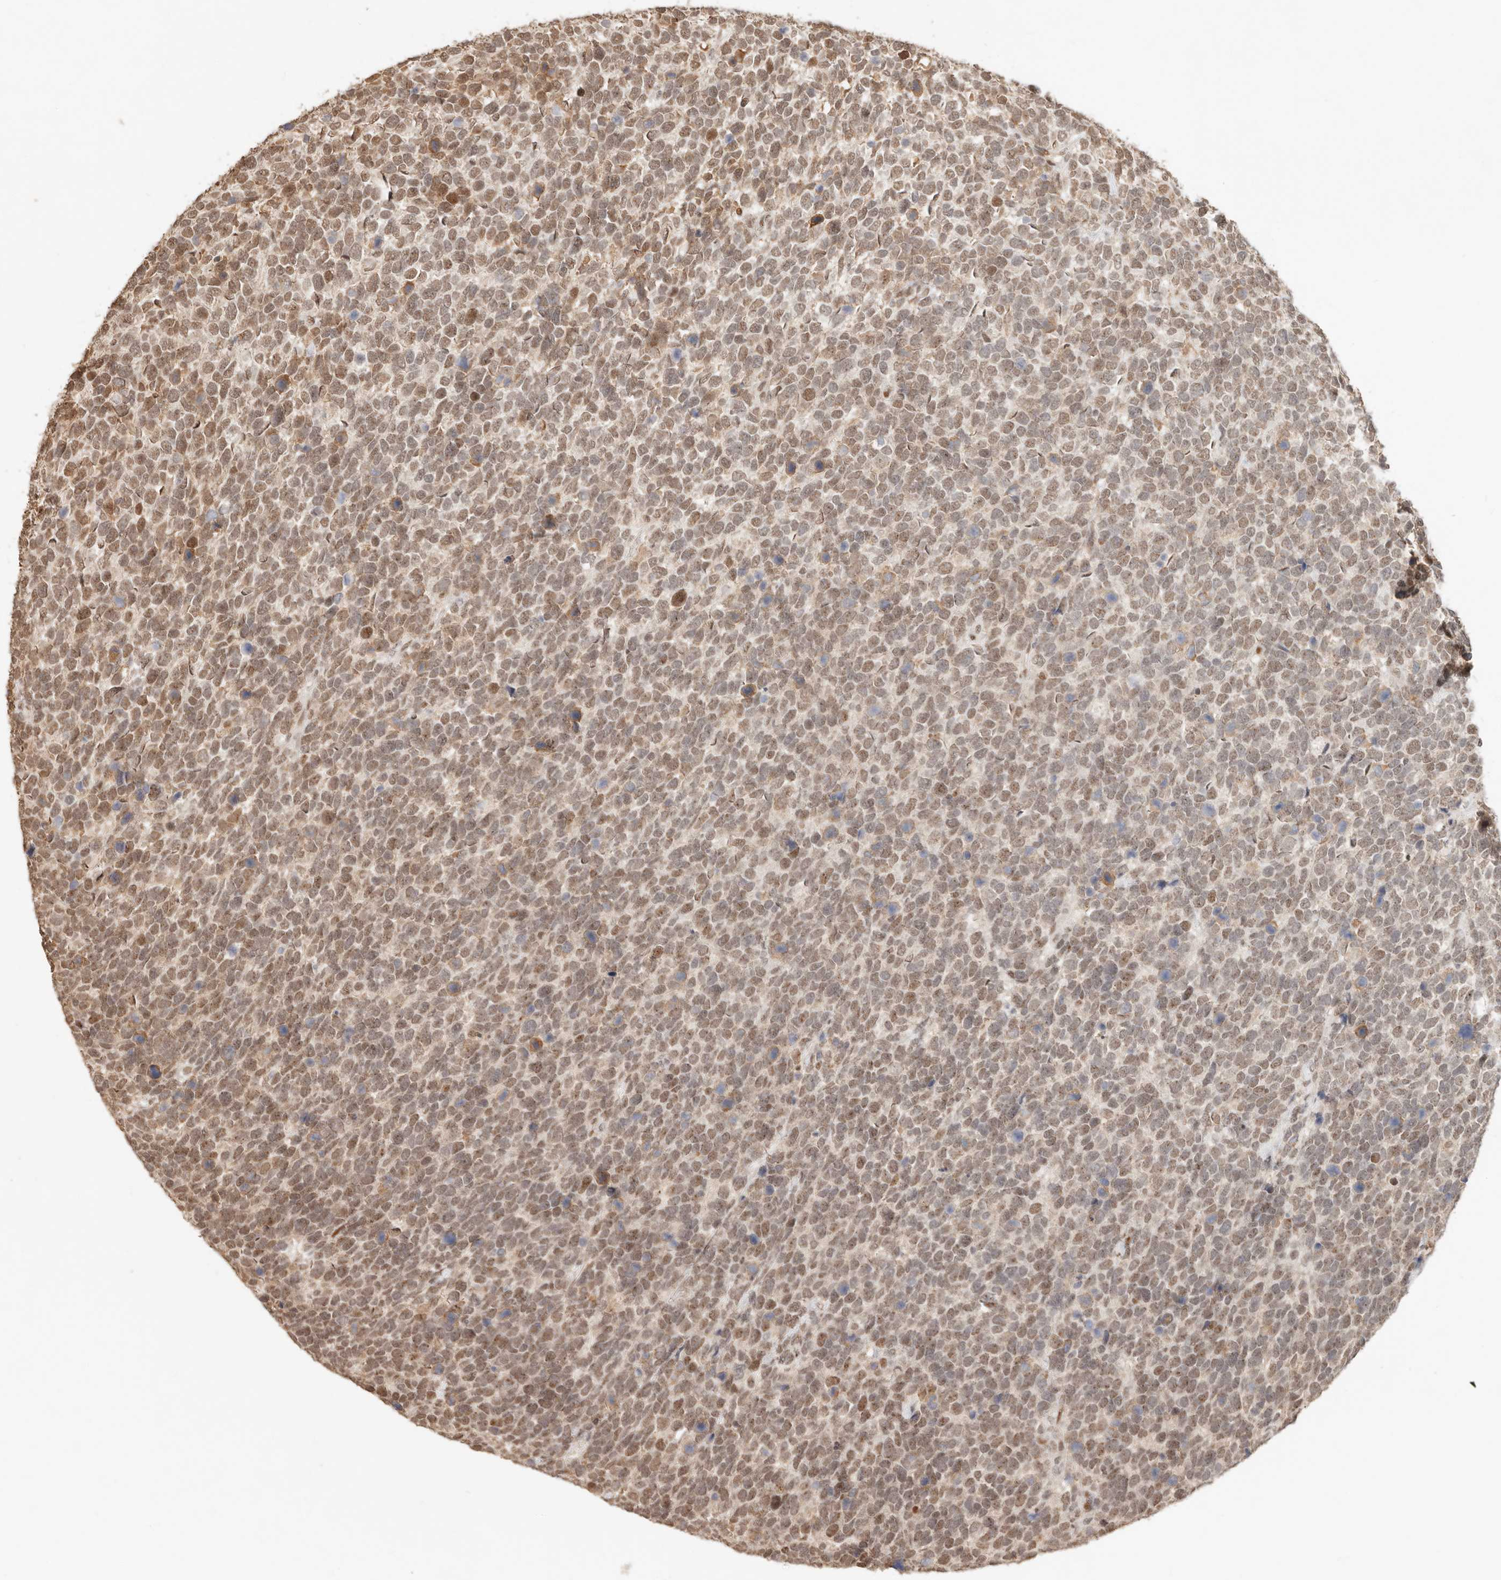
{"staining": {"intensity": "moderate", "quantity": ">75%", "location": "nuclear"}, "tissue": "urothelial cancer", "cell_type": "Tumor cells", "image_type": "cancer", "snomed": [{"axis": "morphology", "description": "Urothelial carcinoma, High grade"}, {"axis": "topography", "description": "Urinary bladder"}], "caption": "This photomicrograph displays immunohistochemistry staining of human urothelial cancer, with medium moderate nuclear expression in about >75% of tumor cells.", "gene": "NPAS2", "patient": {"sex": "female", "age": 82}}